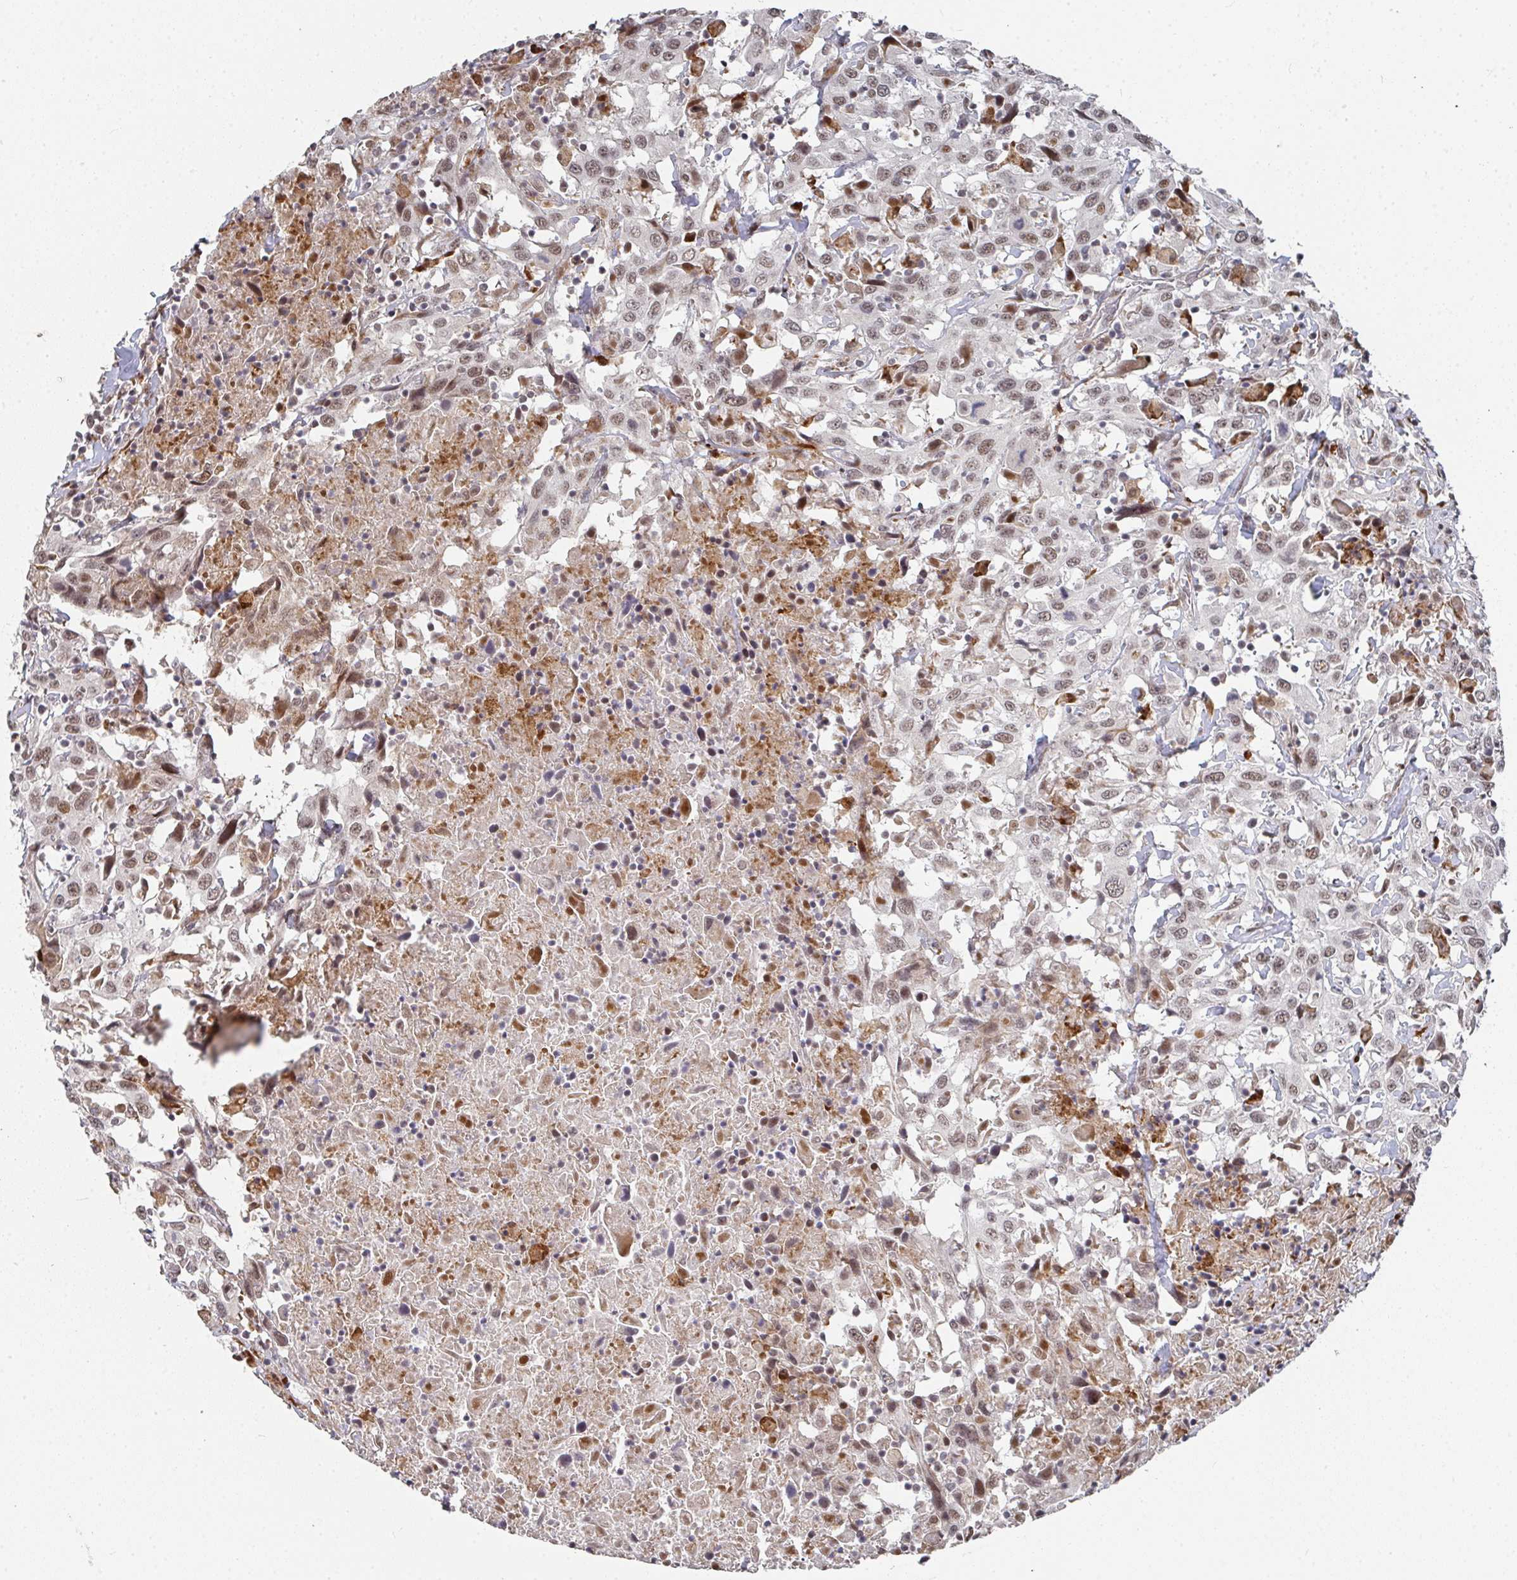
{"staining": {"intensity": "moderate", "quantity": ">75%", "location": "nuclear"}, "tissue": "urothelial cancer", "cell_type": "Tumor cells", "image_type": "cancer", "snomed": [{"axis": "morphology", "description": "Urothelial carcinoma, High grade"}, {"axis": "topography", "description": "Urinary bladder"}], "caption": "Immunohistochemical staining of high-grade urothelial carcinoma demonstrates moderate nuclear protein positivity in approximately >75% of tumor cells.", "gene": "RBBP5", "patient": {"sex": "male", "age": 61}}